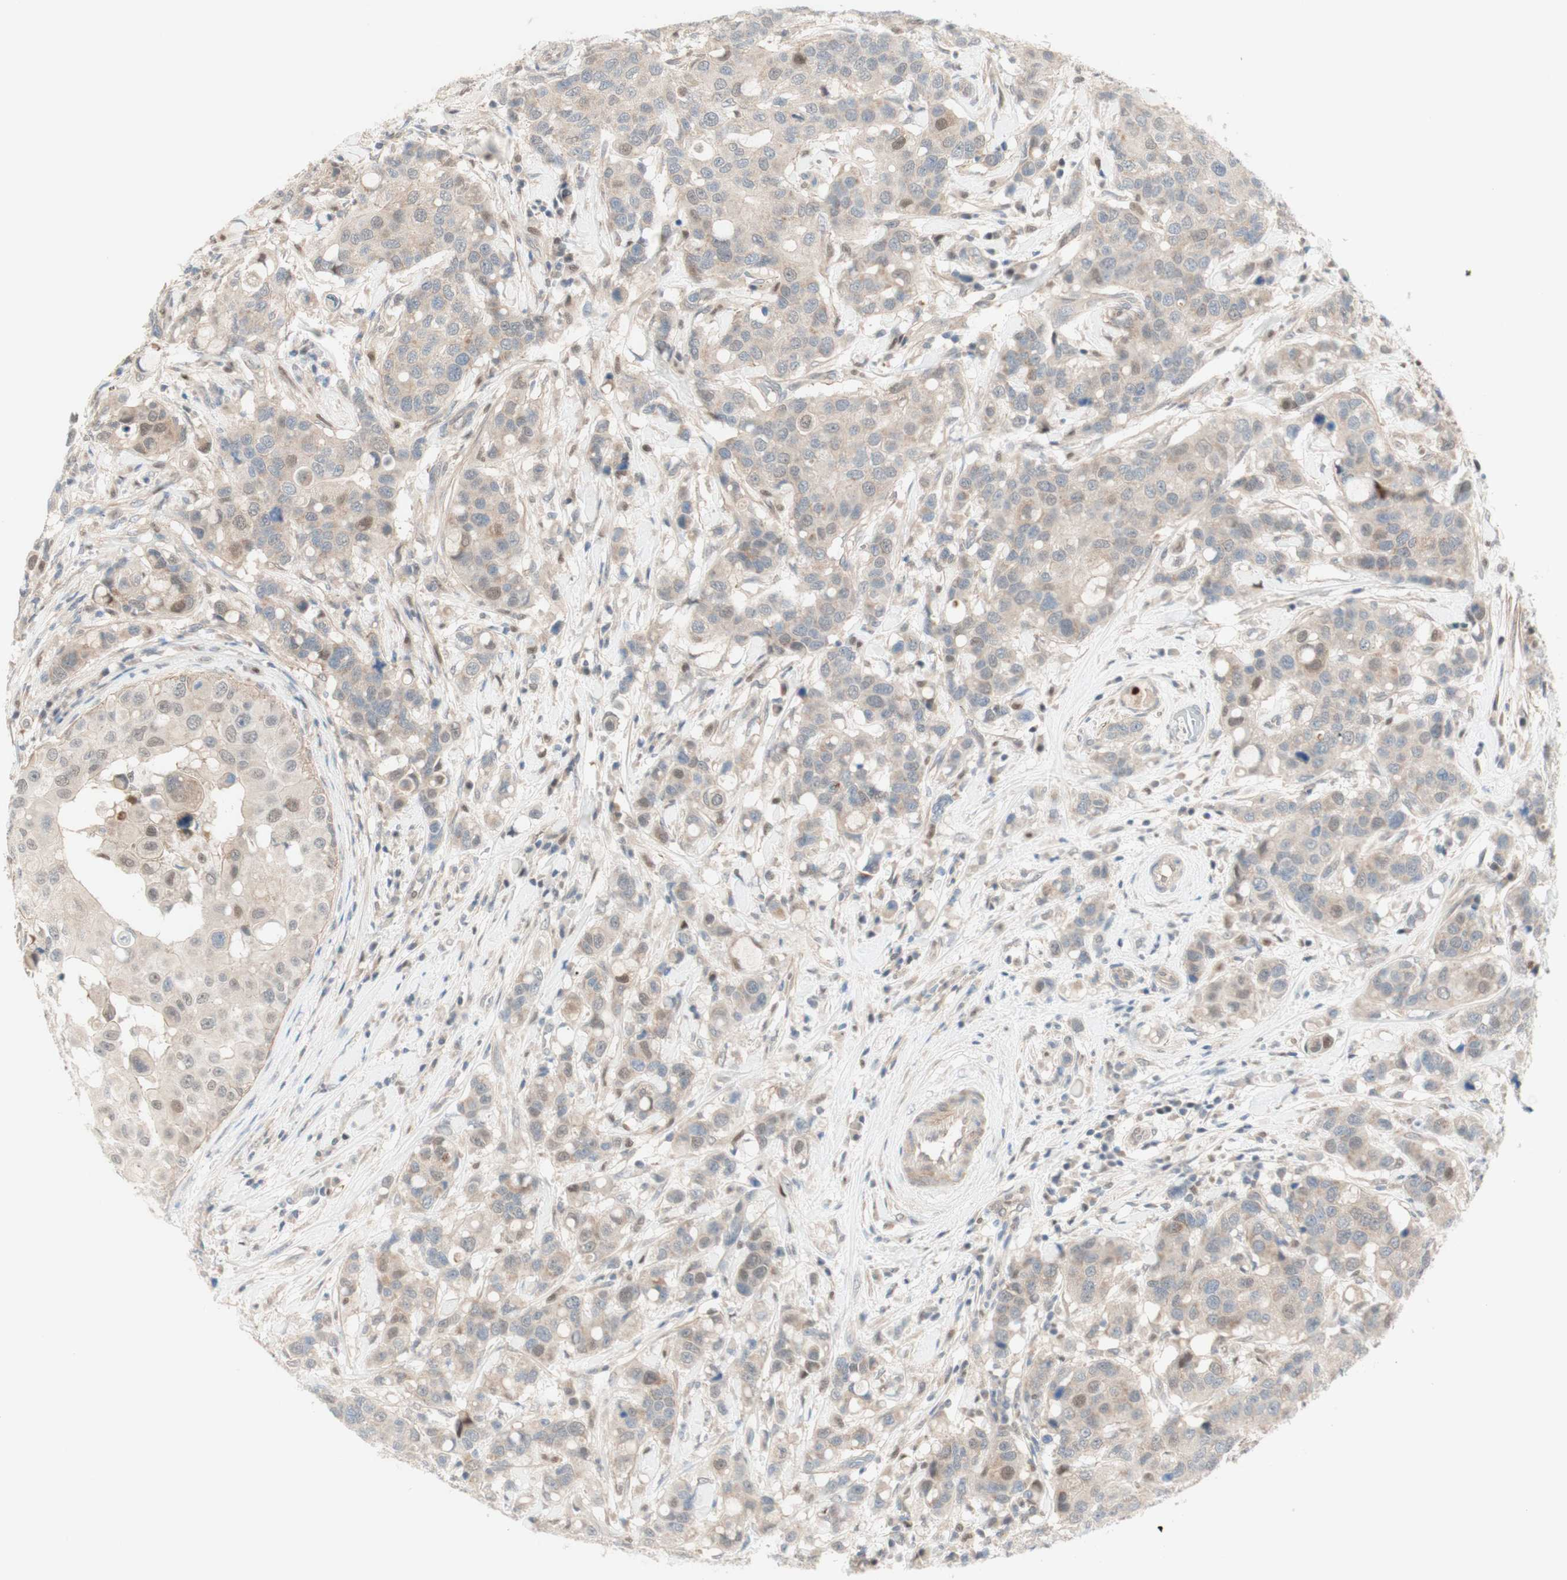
{"staining": {"intensity": "weak", "quantity": "<25%", "location": "nuclear"}, "tissue": "breast cancer", "cell_type": "Tumor cells", "image_type": "cancer", "snomed": [{"axis": "morphology", "description": "Duct carcinoma"}, {"axis": "topography", "description": "Breast"}], "caption": "Tumor cells are negative for protein expression in human breast cancer.", "gene": "RFNG", "patient": {"sex": "female", "age": 27}}